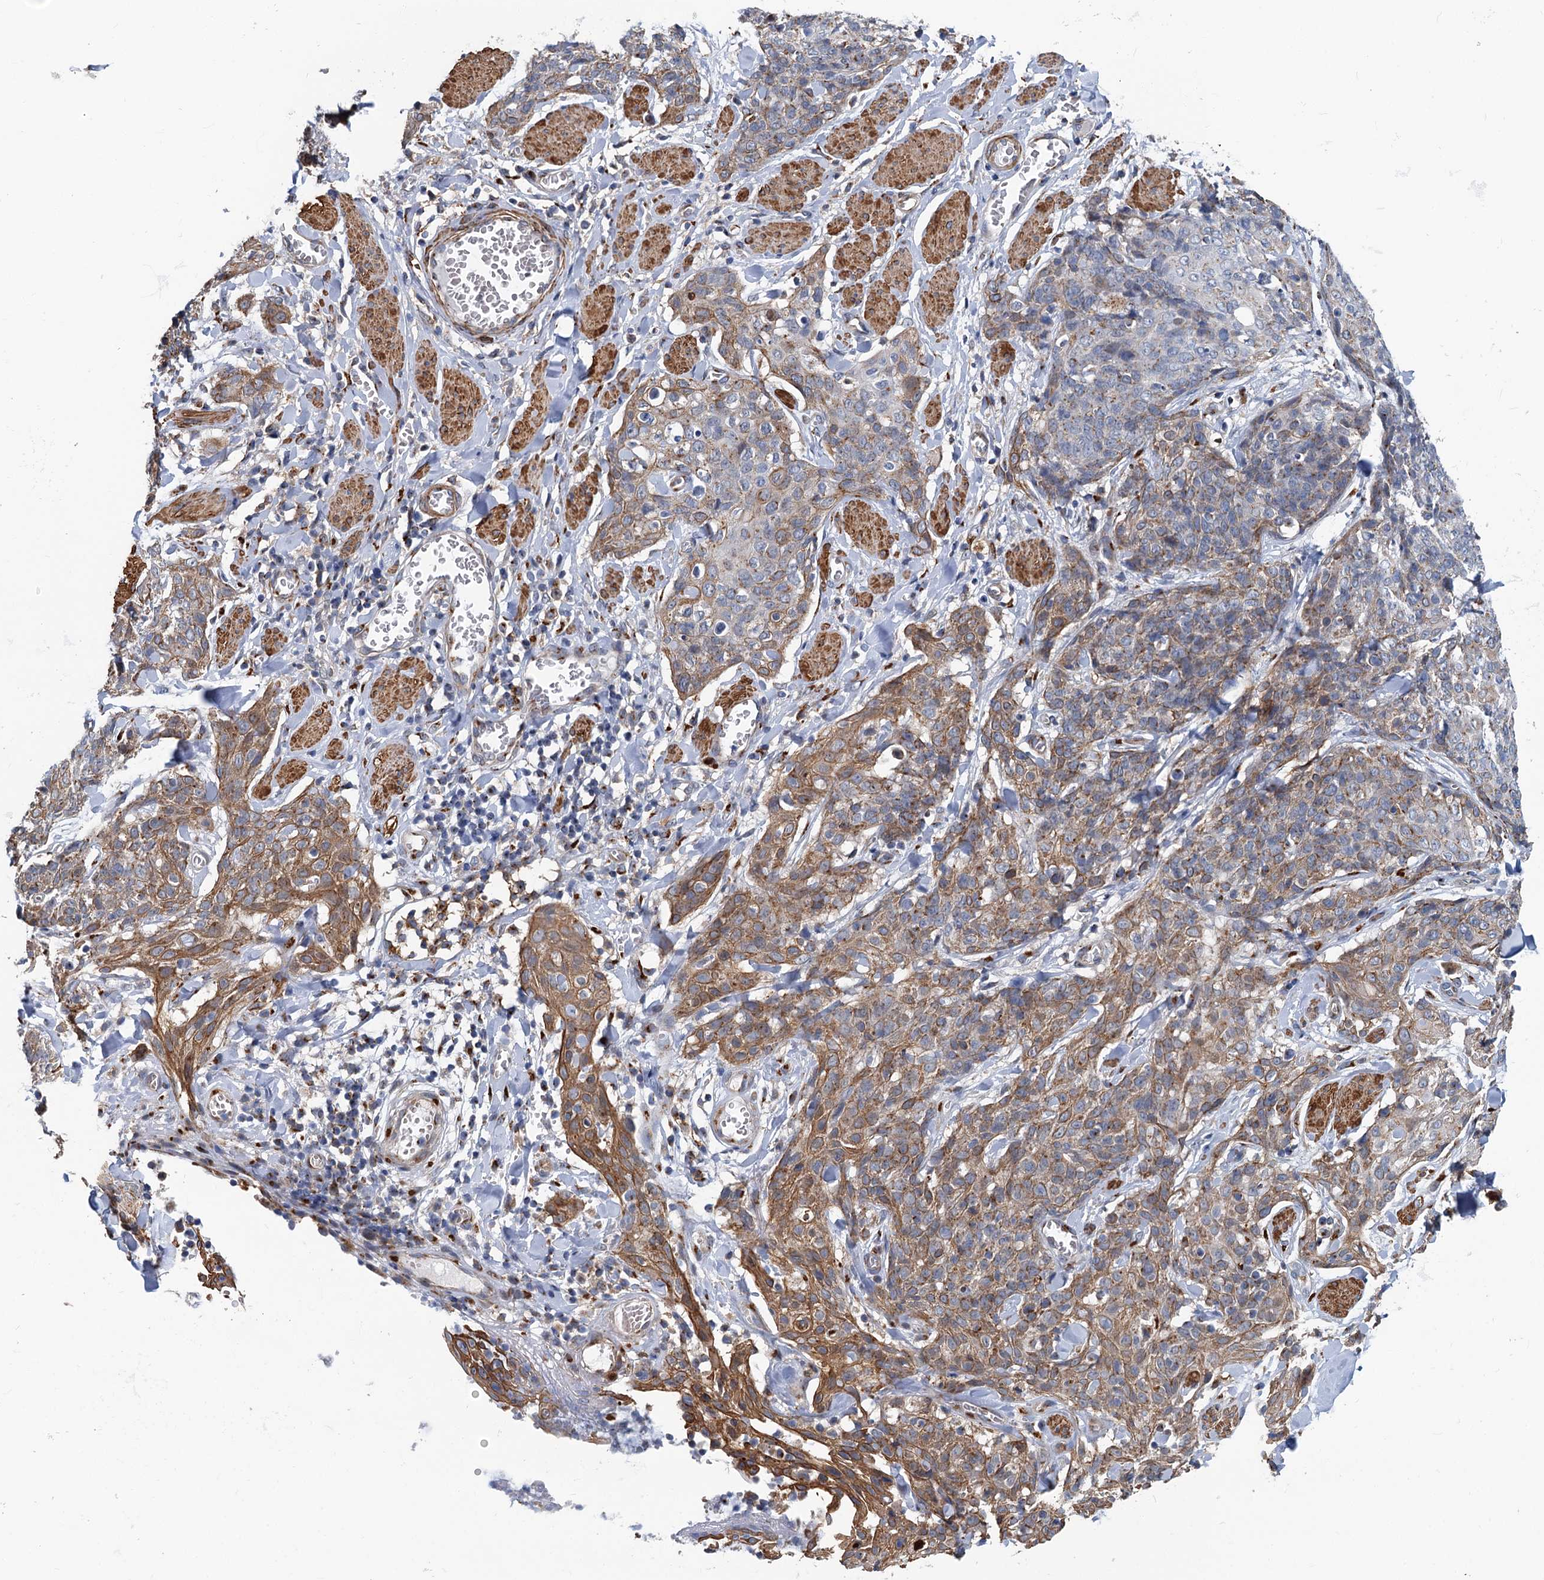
{"staining": {"intensity": "moderate", "quantity": "25%-75%", "location": "cytoplasmic/membranous"}, "tissue": "skin cancer", "cell_type": "Tumor cells", "image_type": "cancer", "snomed": [{"axis": "morphology", "description": "Squamous cell carcinoma, NOS"}, {"axis": "topography", "description": "Skin"}, {"axis": "topography", "description": "Vulva"}], "caption": "Skin cancer stained with DAB immunohistochemistry exhibits medium levels of moderate cytoplasmic/membranous positivity in approximately 25%-75% of tumor cells. Using DAB (brown) and hematoxylin (blue) stains, captured at high magnification using brightfield microscopy.", "gene": "BET1L", "patient": {"sex": "female", "age": 85}}